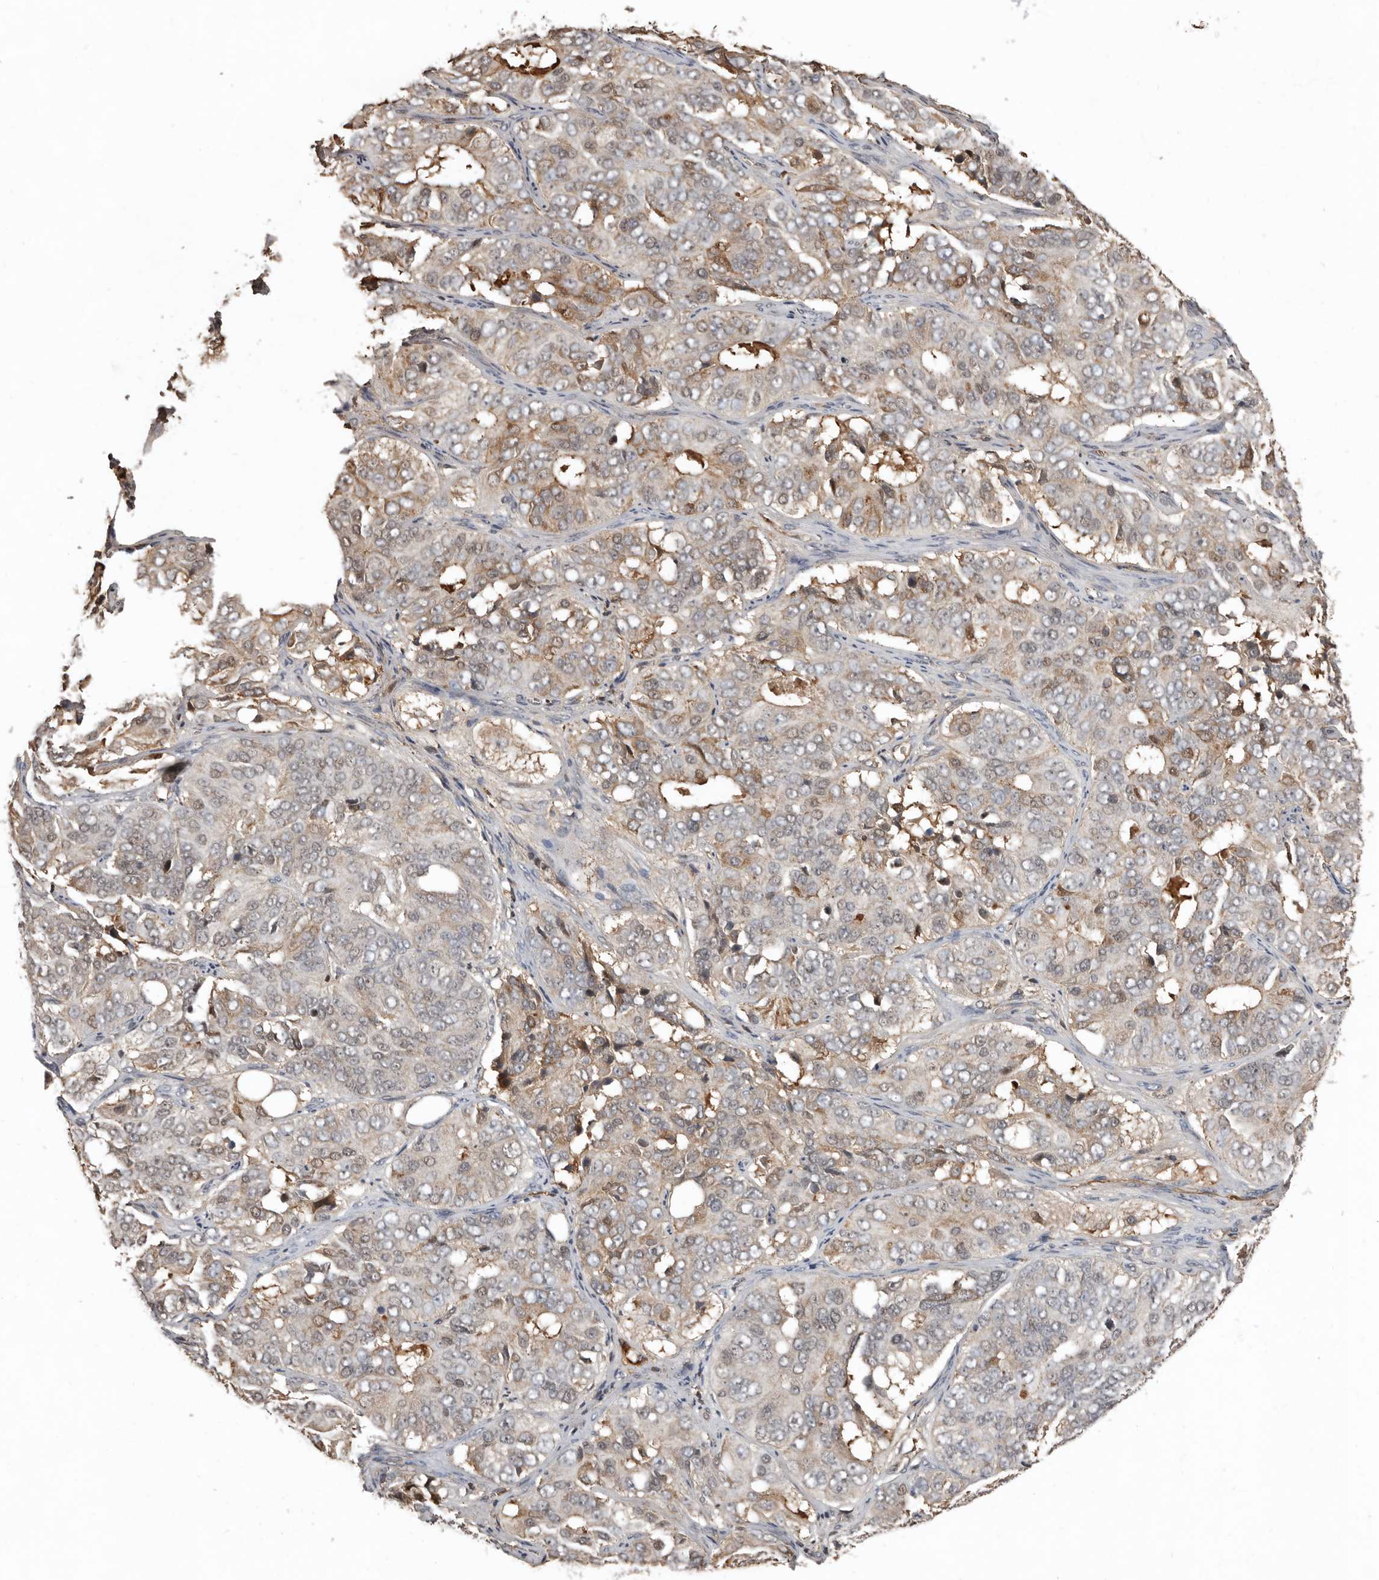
{"staining": {"intensity": "weak", "quantity": "<25%", "location": "cytoplasmic/membranous"}, "tissue": "ovarian cancer", "cell_type": "Tumor cells", "image_type": "cancer", "snomed": [{"axis": "morphology", "description": "Carcinoma, endometroid"}, {"axis": "topography", "description": "Ovary"}], "caption": "An image of ovarian cancer stained for a protein shows no brown staining in tumor cells.", "gene": "LRGUK", "patient": {"sex": "female", "age": 51}}